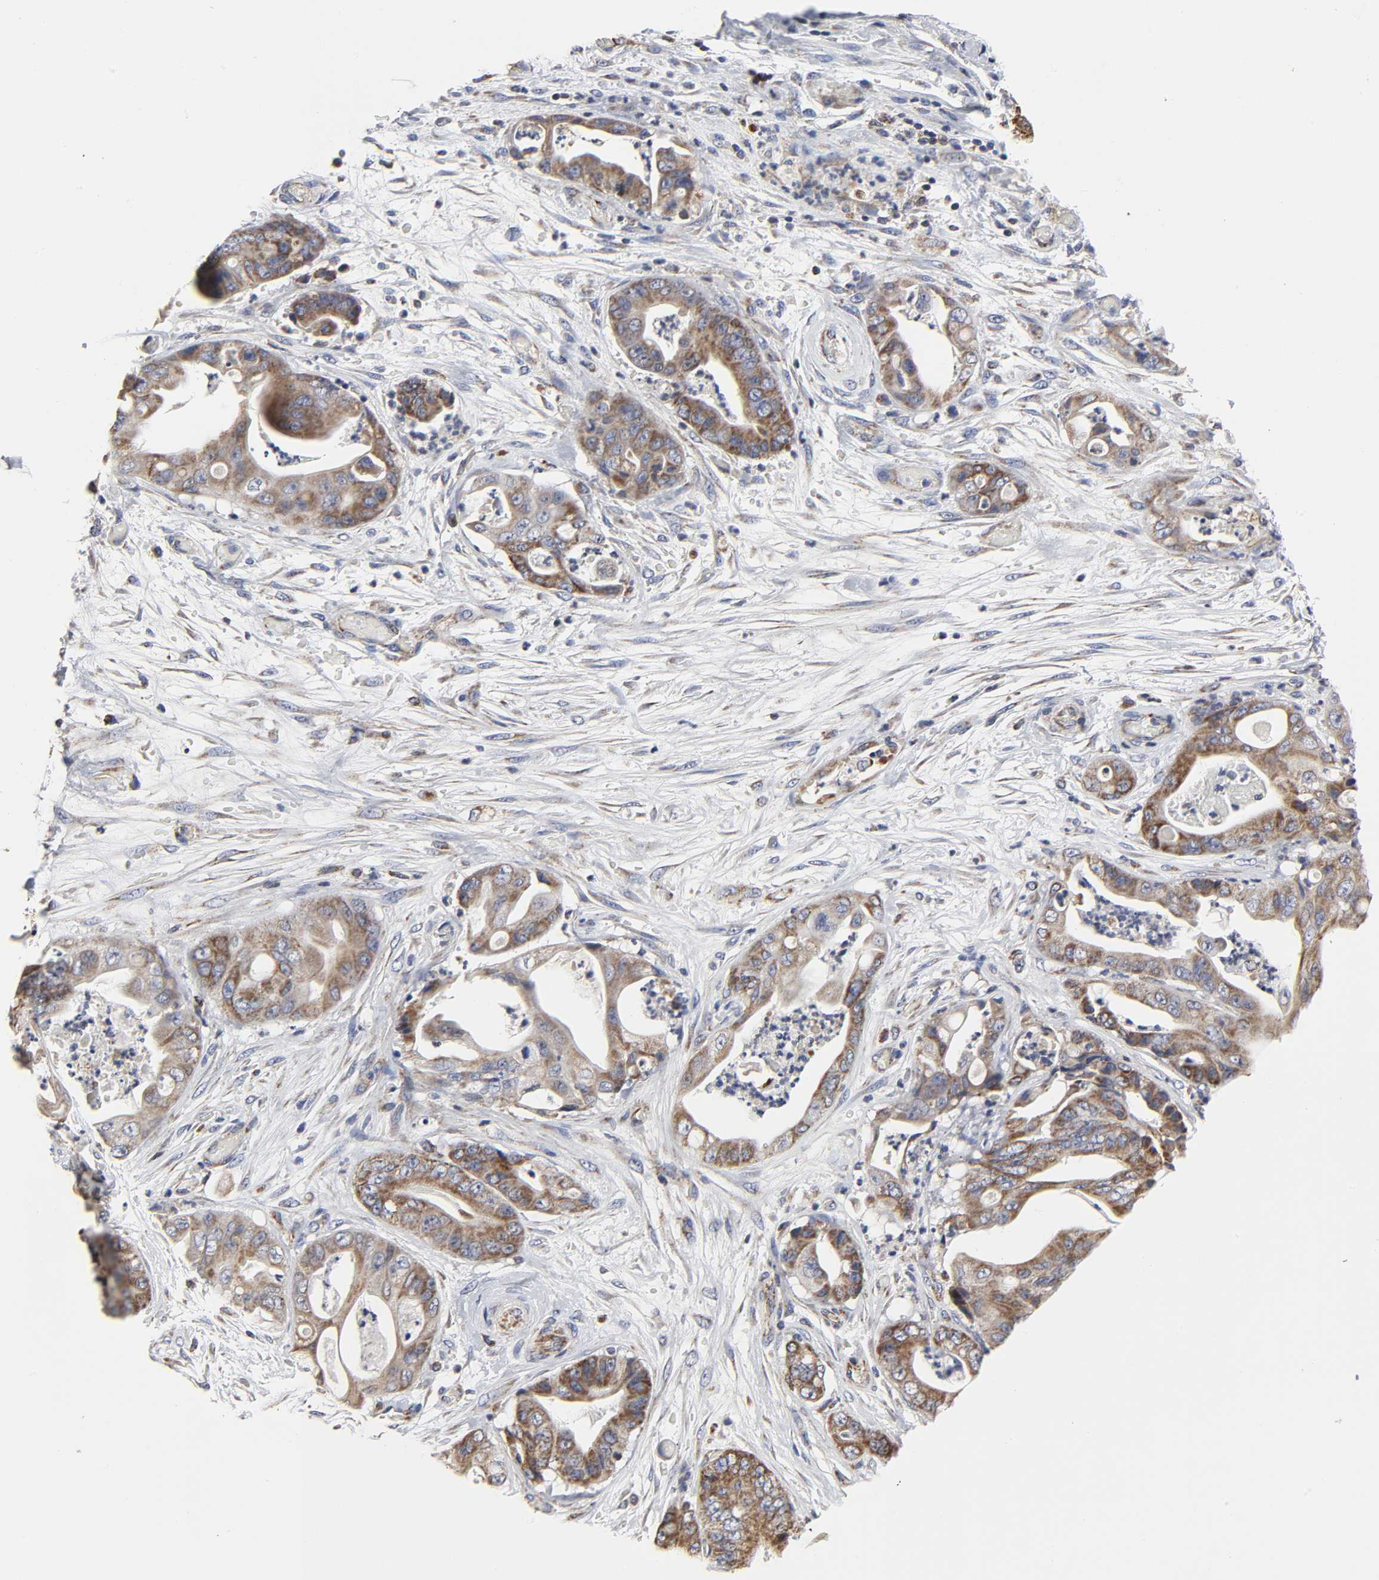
{"staining": {"intensity": "moderate", "quantity": ">75%", "location": "cytoplasmic/membranous"}, "tissue": "stomach cancer", "cell_type": "Tumor cells", "image_type": "cancer", "snomed": [{"axis": "morphology", "description": "Adenocarcinoma, NOS"}, {"axis": "topography", "description": "Stomach"}], "caption": "The photomicrograph reveals staining of stomach cancer, revealing moderate cytoplasmic/membranous protein staining (brown color) within tumor cells.", "gene": "COX6B1", "patient": {"sex": "female", "age": 73}}